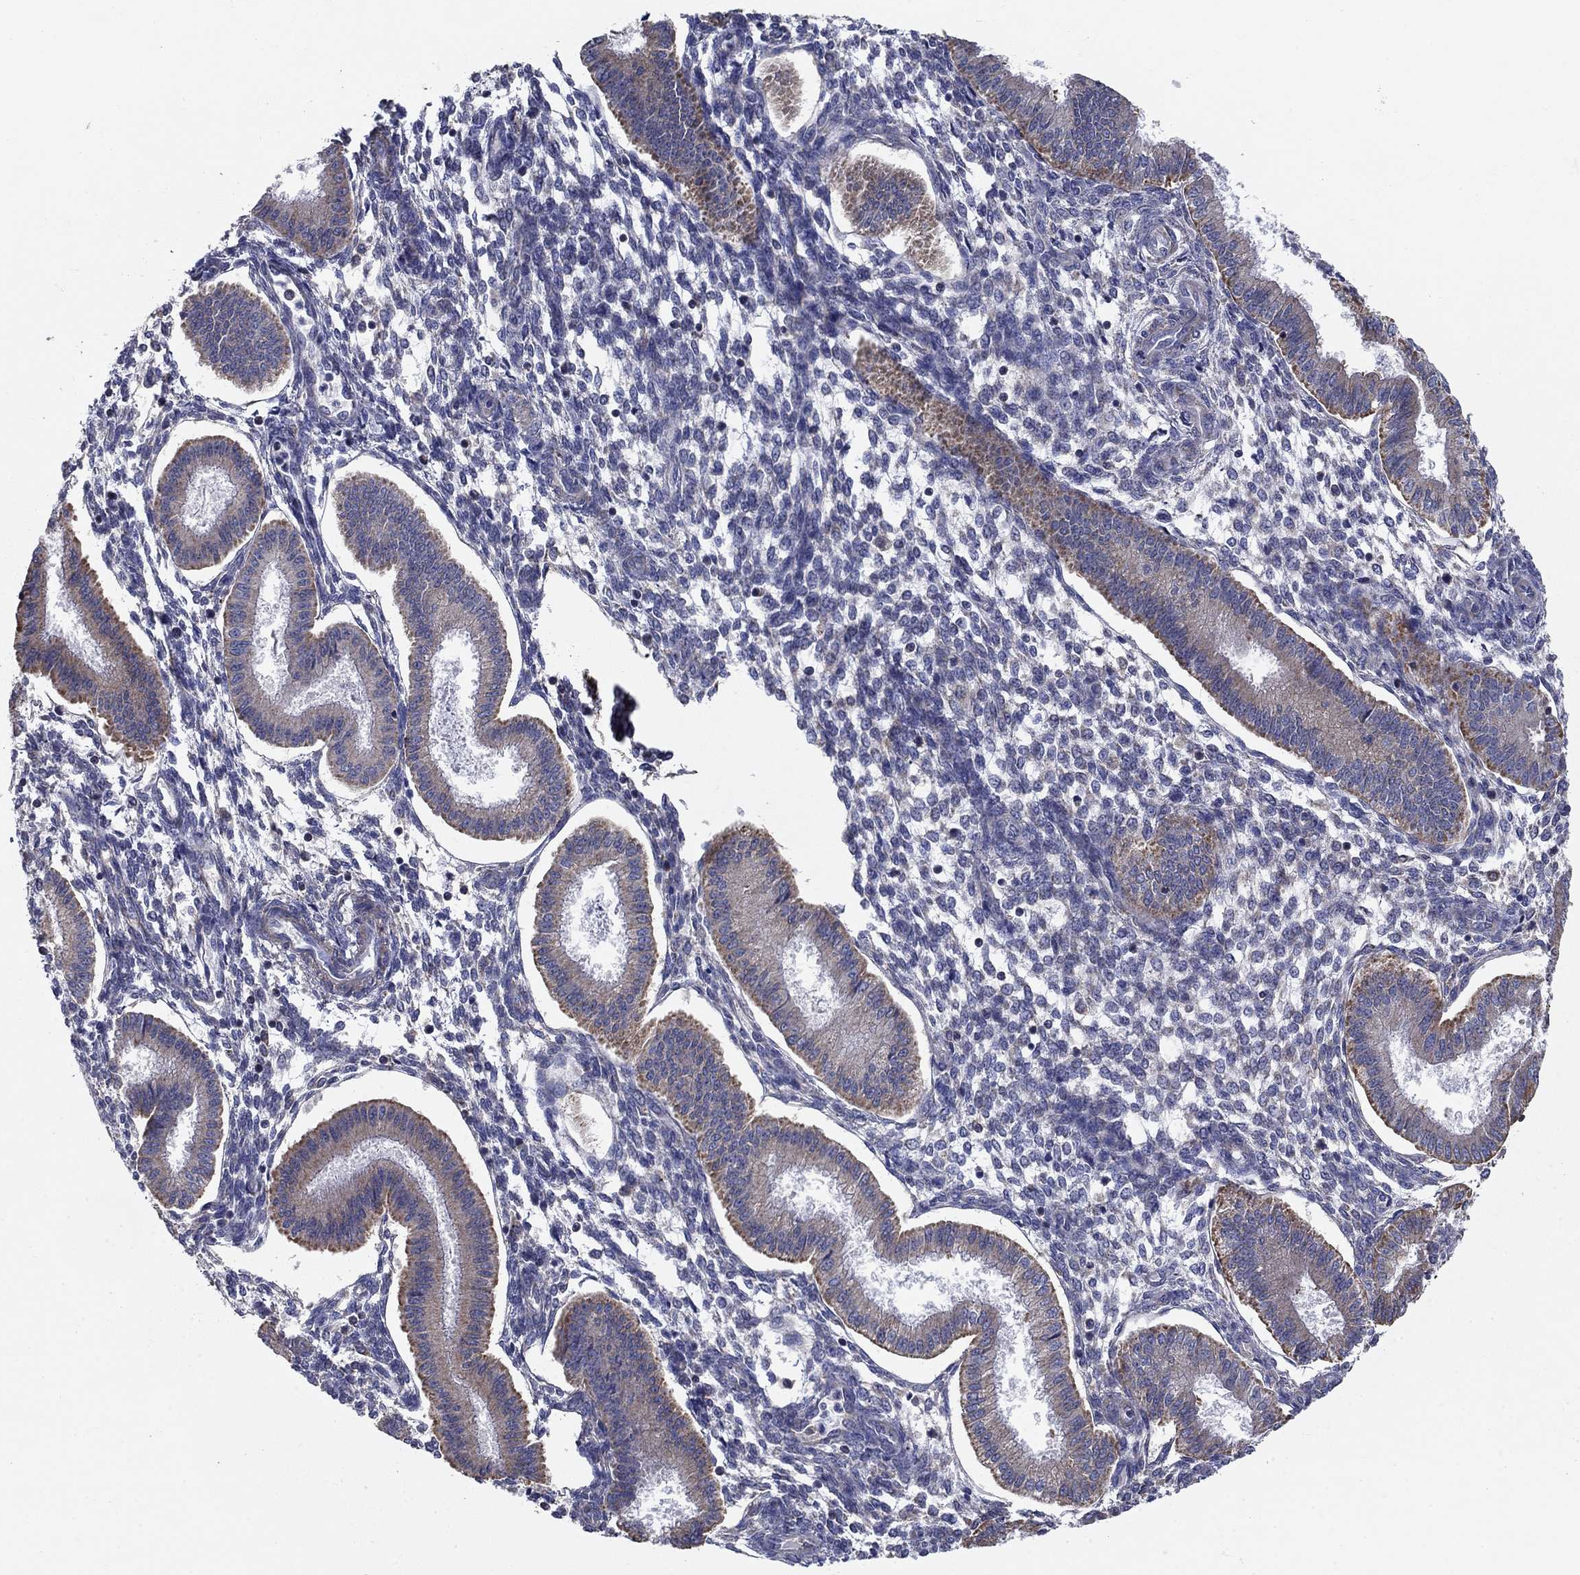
{"staining": {"intensity": "negative", "quantity": "none", "location": "none"}, "tissue": "endometrium", "cell_type": "Cells in endometrial stroma", "image_type": "normal", "snomed": [{"axis": "morphology", "description": "Normal tissue, NOS"}, {"axis": "topography", "description": "Endometrium"}], "caption": "Cells in endometrial stroma show no significant protein expression in benign endometrium. Brightfield microscopy of IHC stained with DAB (3,3'-diaminobenzidine) (brown) and hematoxylin (blue), captured at high magnification.", "gene": "NME5", "patient": {"sex": "female", "age": 43}}